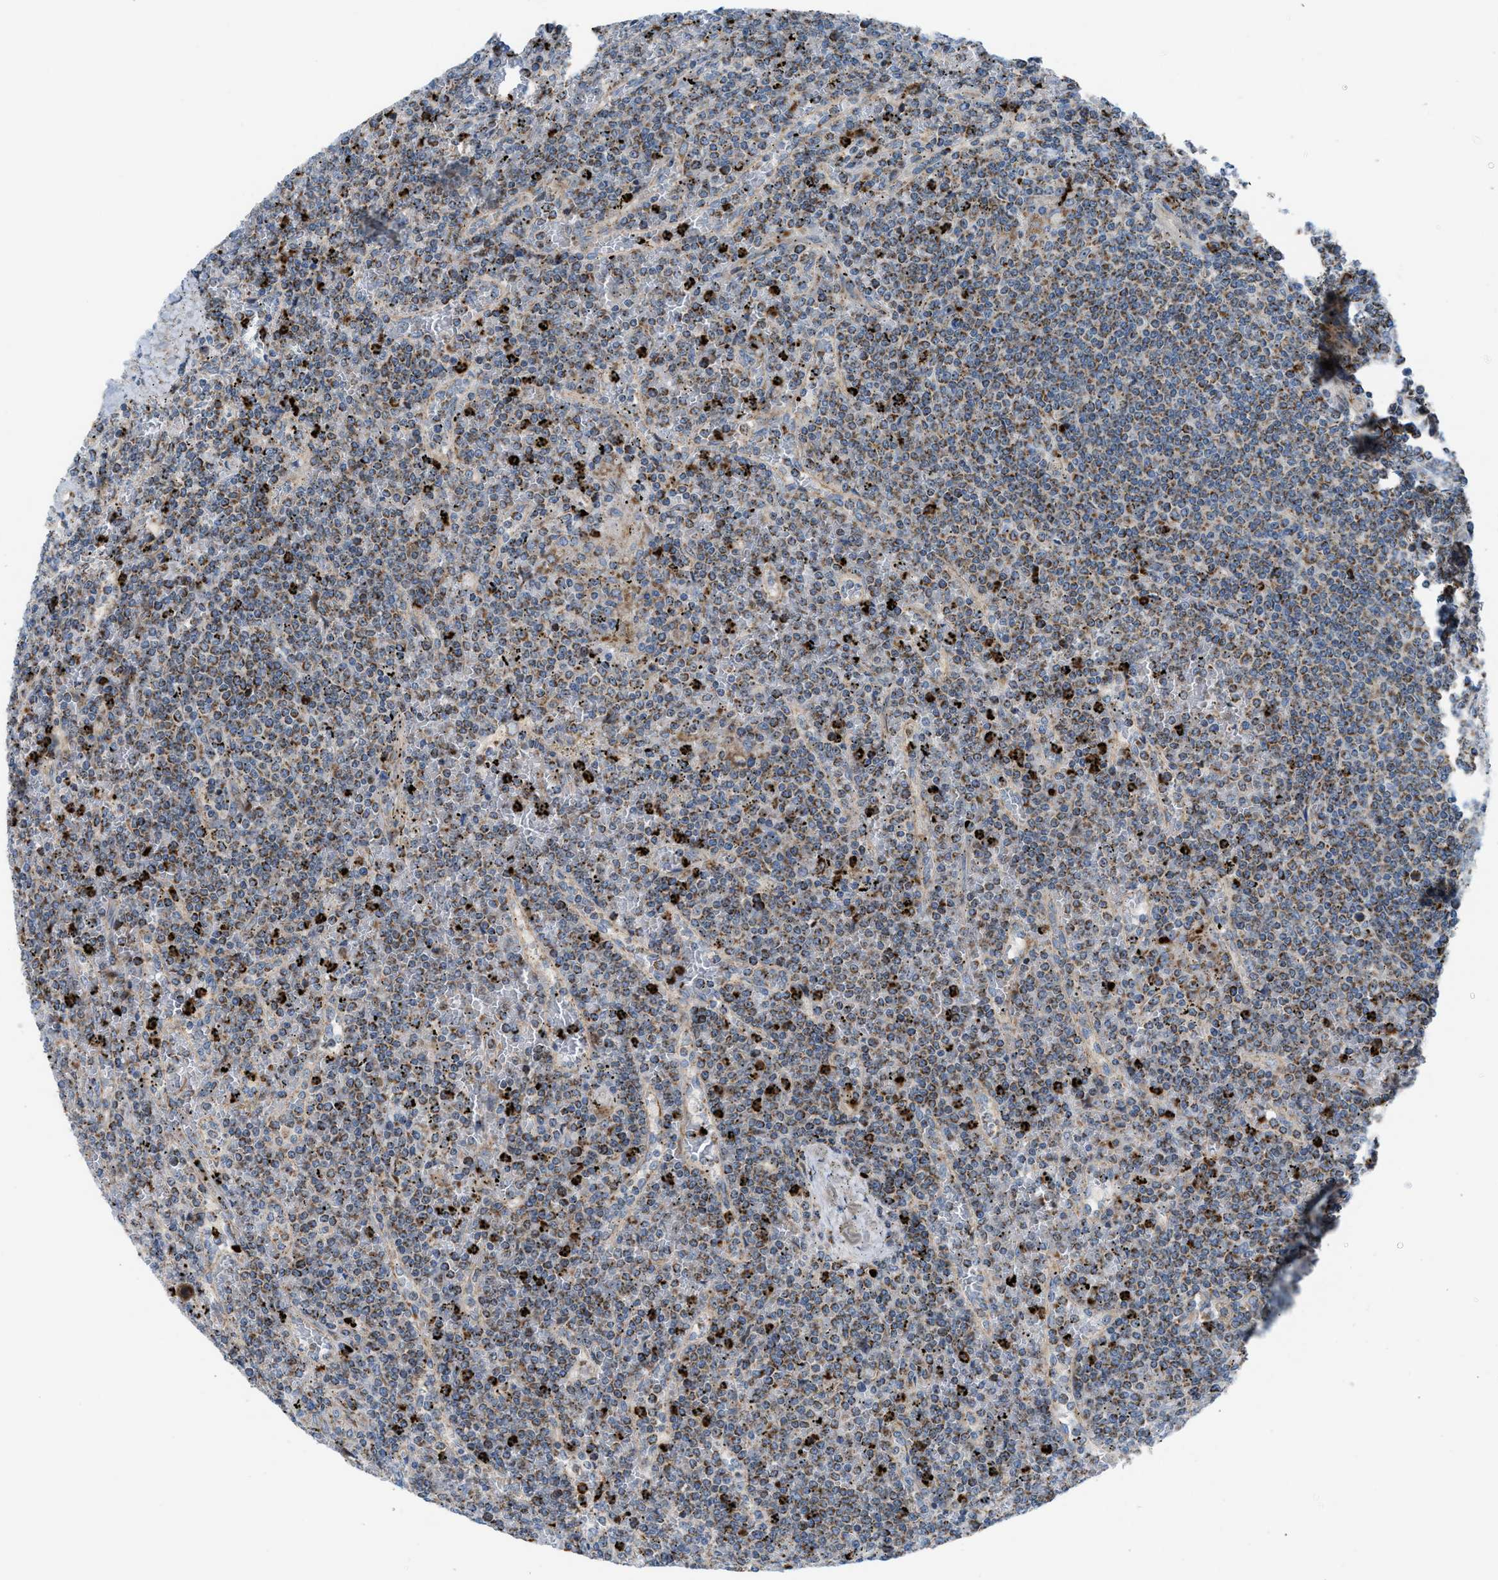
{"staining": {"intensity": "moderate", "quantity": ">75%", "location": "cytoplasmic/membranous"}, "tissue": "lymphoma", "cell_type": "Tumor cells", "image_type": "cancer", "snomed": [{"axis": "morphology", "description": "Malignant lymphoma, non-Hodgkin's type, Low grade"}, {"axis": "topography", "description": "Spleen"}], "caption": "This is a micrograph of immunohistochemistry (IHC) staining of lymphoma, which shows moderate expression in the cytoplasmic/membranous of tumor cells.", "gene": "TPH1", "patient": {"sex": "female", "age": 19}}